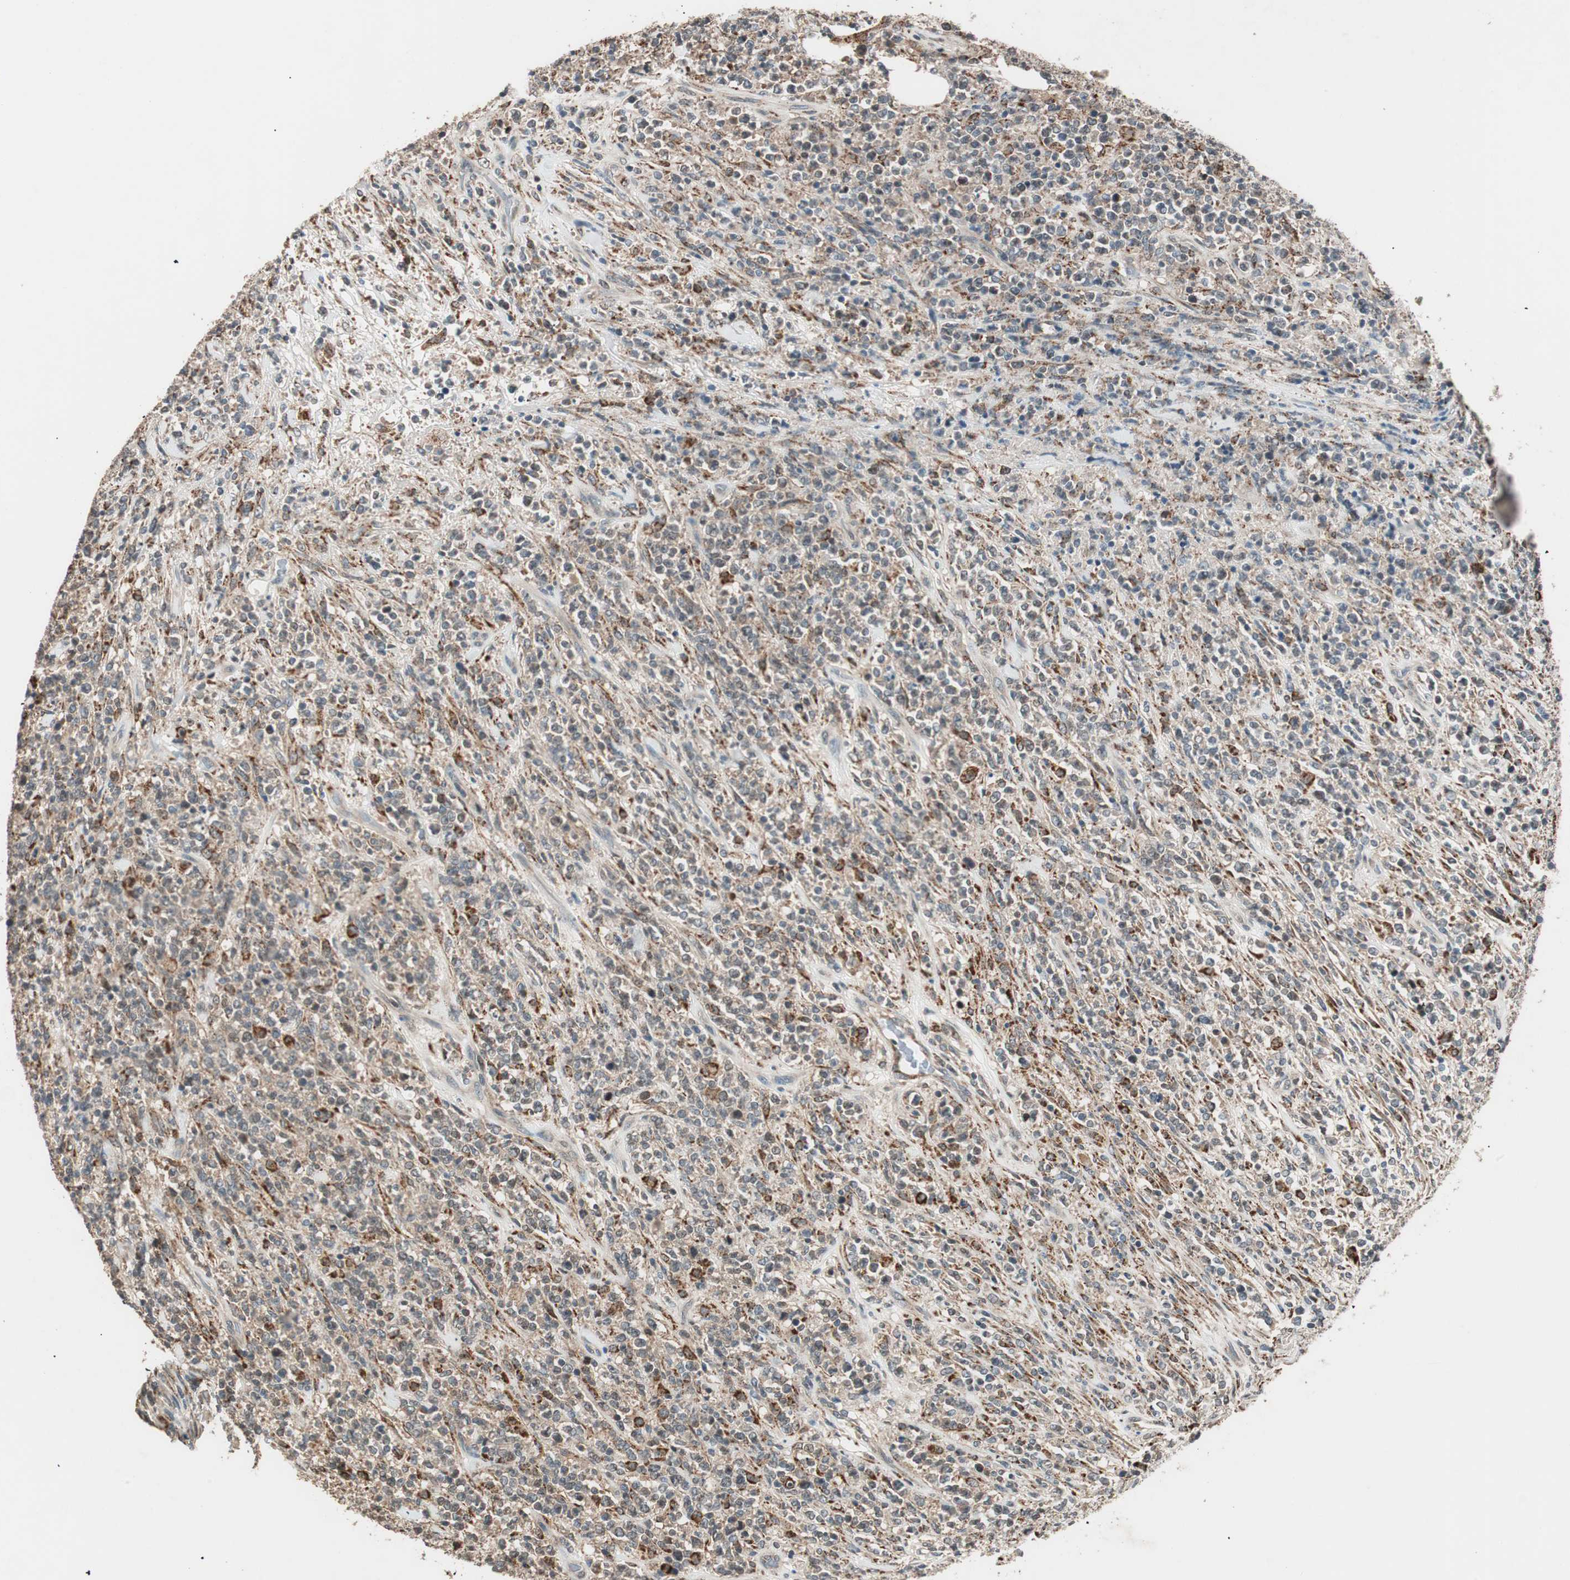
{"staining": {"intensity": "moderate", "quantity": ">75%", "location": "cytoplasmic/membranous"}, "tissue": "lymphoma", "cell_type": "Tumor cells", "image_type": "cancer", "snomed": [{"axis": "morphology", "description": "Malignant lymphoma, non-Hodgkin's type, High grade"}, {"axis": "topography", "description": "Soft tissue"}], "caption": "Lymphoma stained with DAB immunohistochemistry (IHC) demonstrates medium levels of moderate cytoplasmic/membranous positivity in about >75% of tumor cells.", "gene": "NFRKB", "patient": {"sex": "male", "age": 18}}